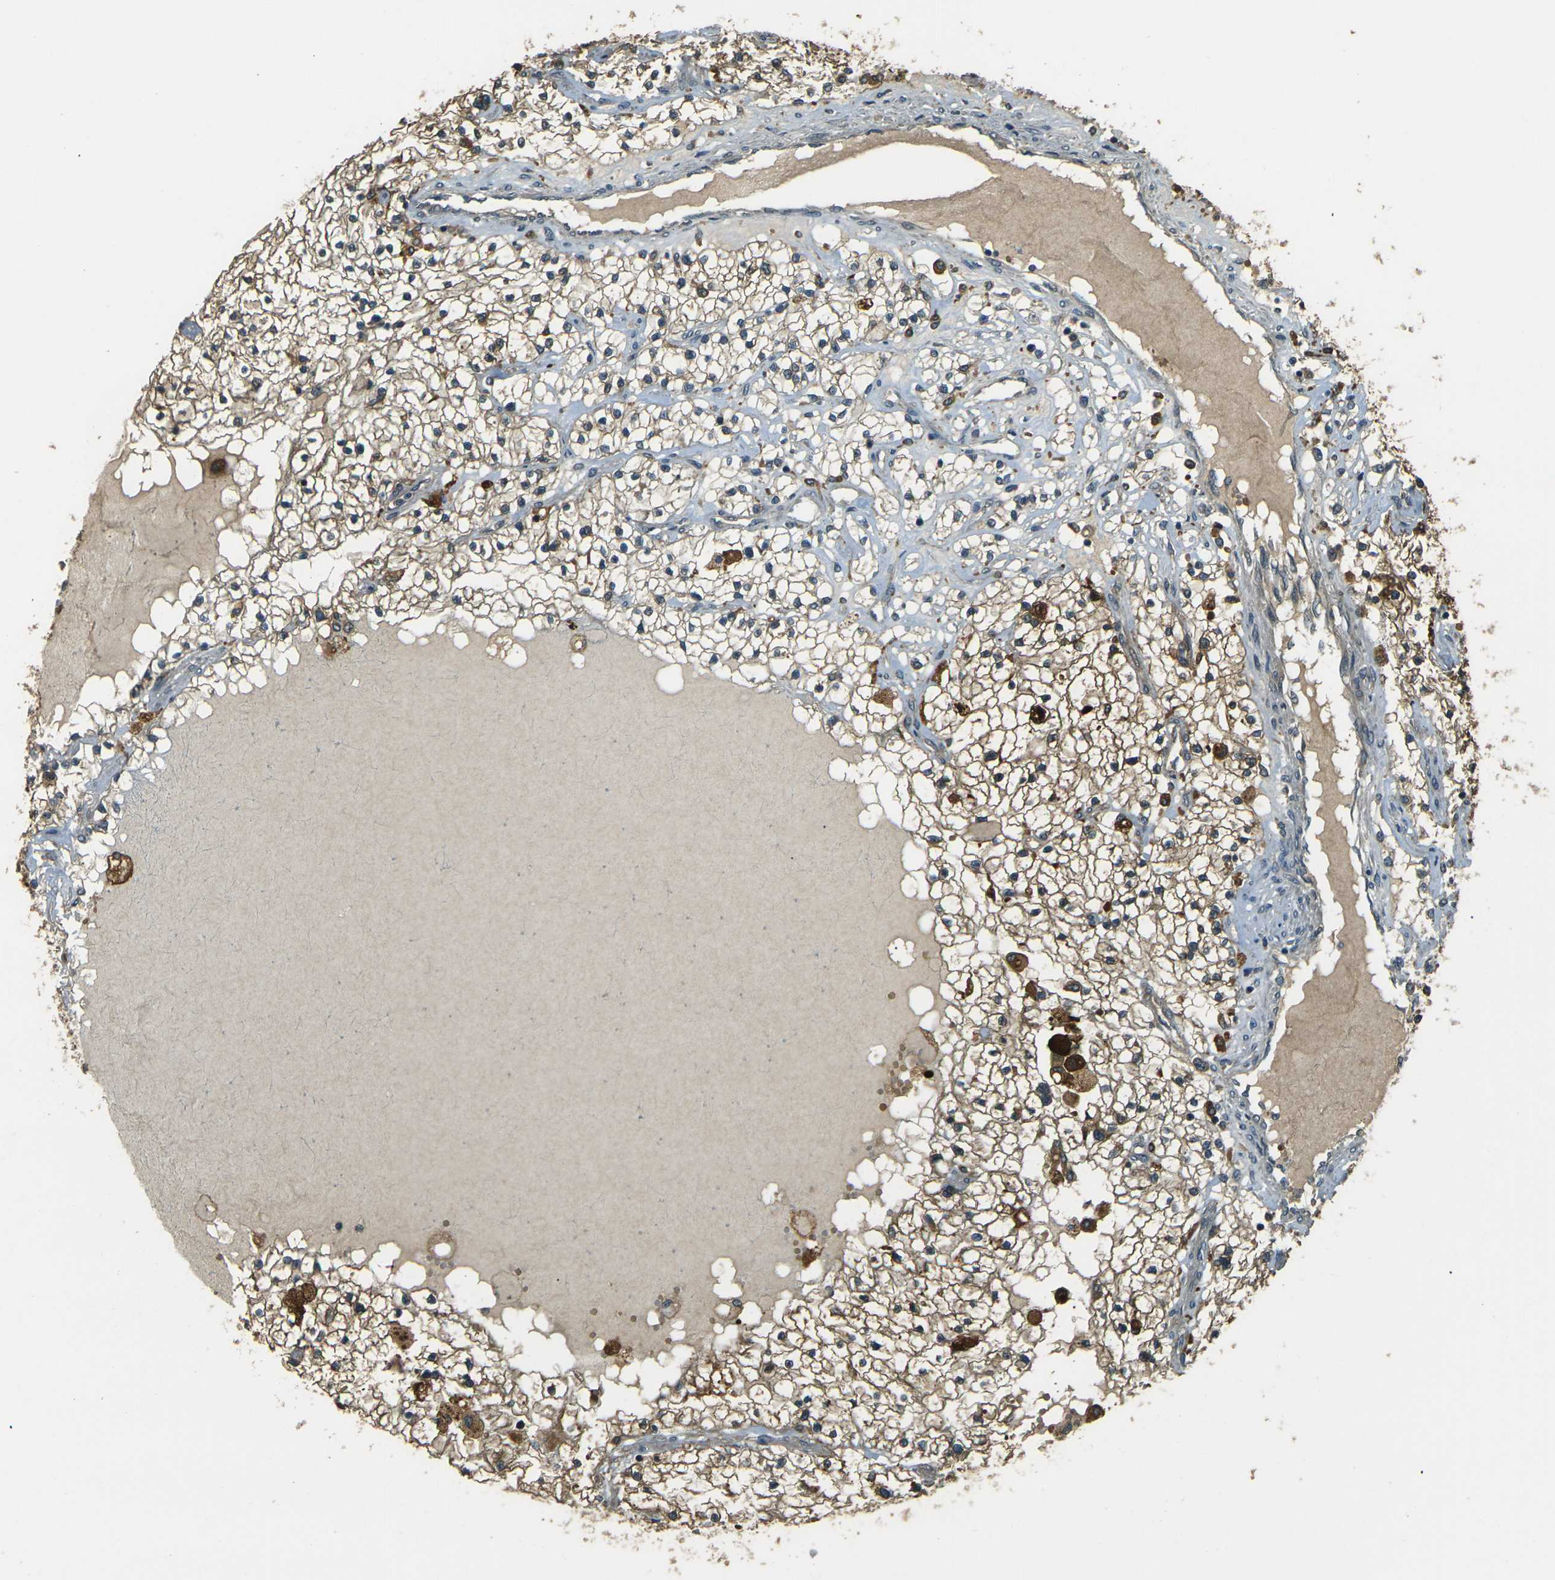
{"staining": {"intensity": "moderate", "quantity": "25%-75%", "location": "cytoplasmic/membranous"}, "tissue": "renal cancer", "cell_type": "Tumor cells", "image_type": "cancer", "snomed": [{"axis": "morphology", "description": "Adenocarcinoma, NOS"}, {"axis": "topography", "description": "Kidney"}], "caption": "Renal cancer (adenocarcinoma) stained with a brown dye reveals moderate cytoplasmic/membranous positive staining in approximately 25%-75% of tumor cells.", "gene": "TOR1A", "patient": {"sex": "male", "age": 68}}